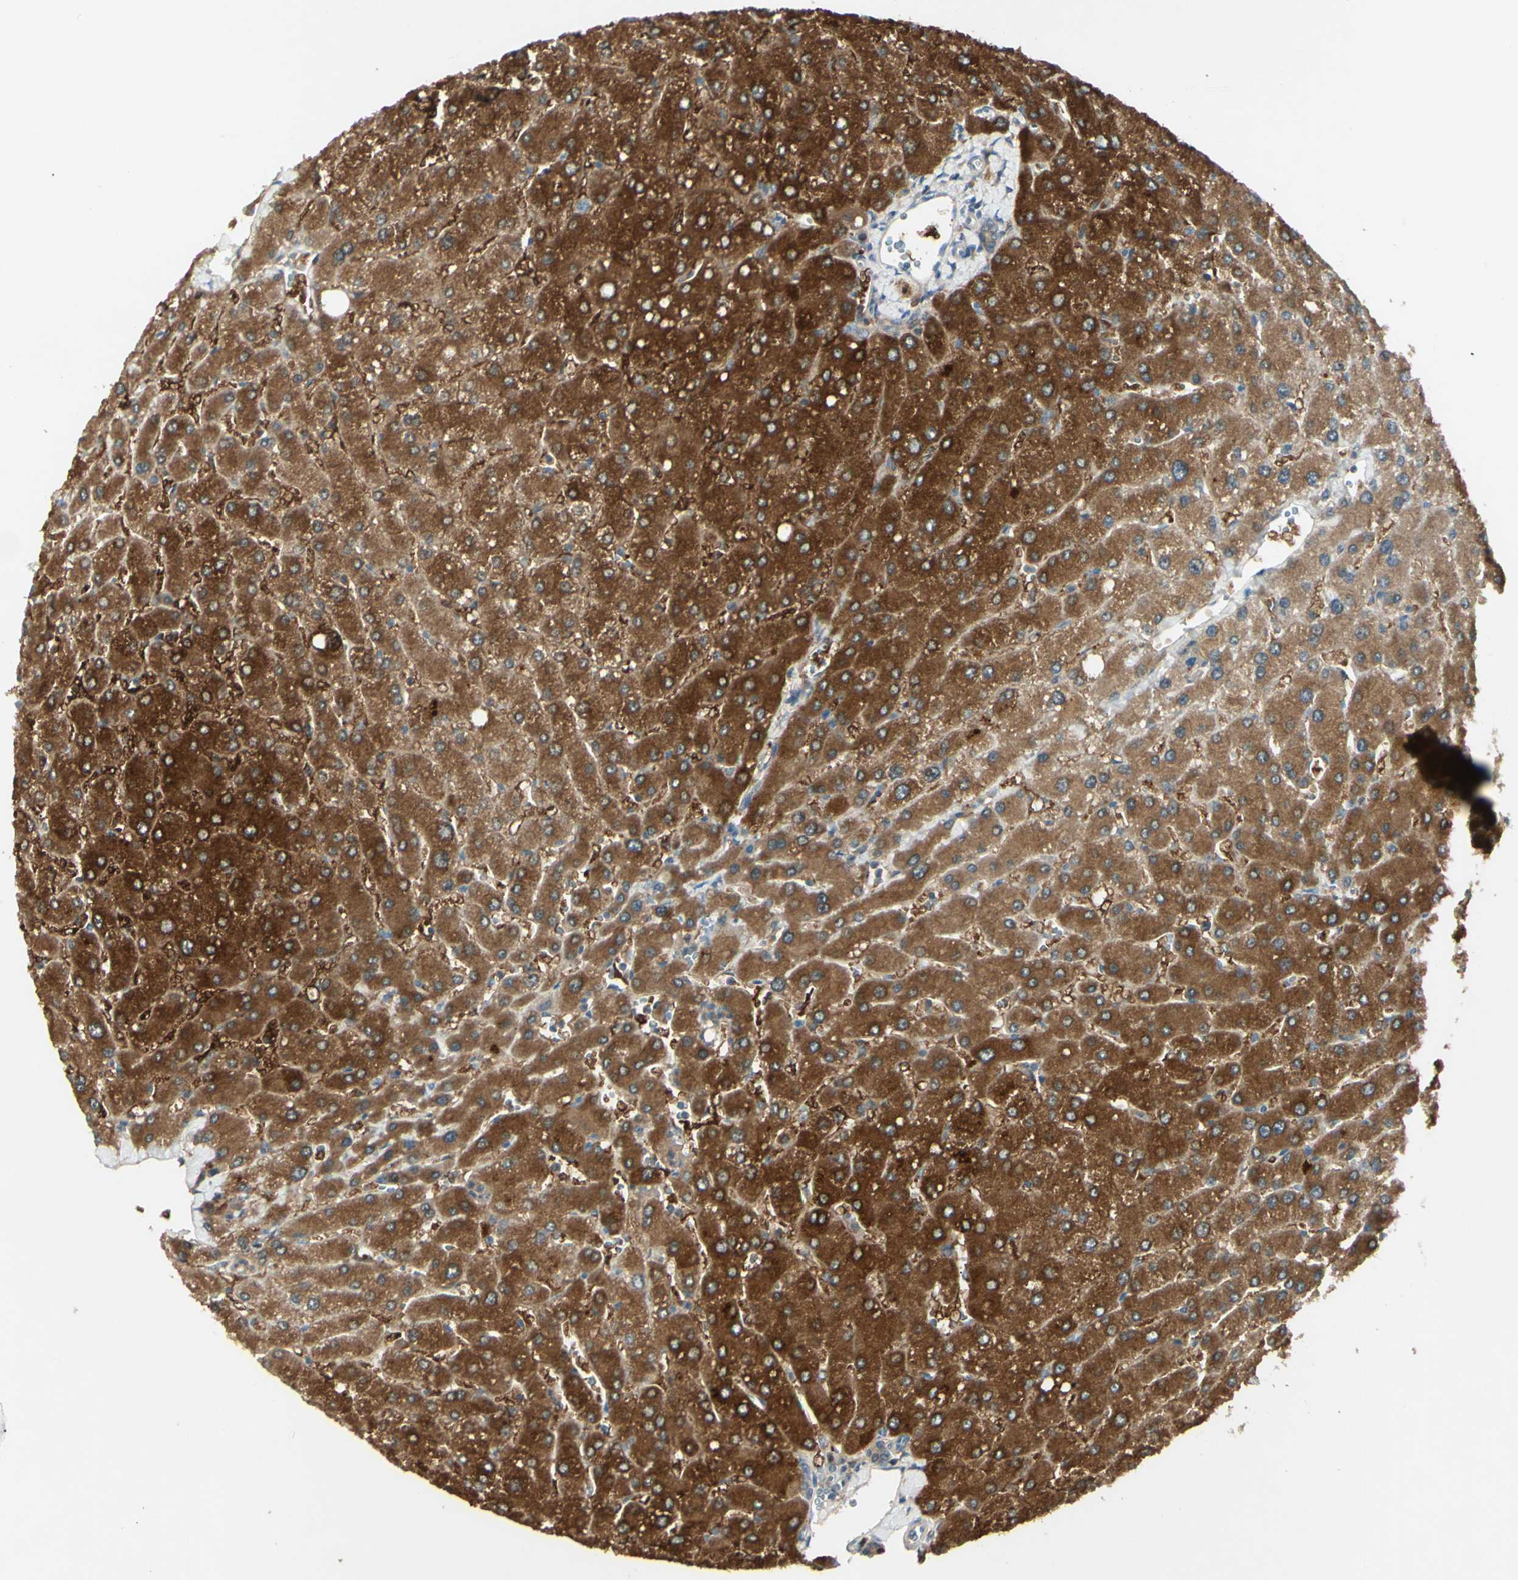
{"staining": {"intensity": "weak", "quantity": ">75%", "location": "cytoplasmic/membranous"}, "tissue": "liver", "cell_type": "Cholangiocytes", "image_type": "normal", "snomed": [{"axis": "morphology", "description": "Normal tissue, NOS"}, {"axis": "topography", "description": "Liver"}], "caption": "Protein expression analysis of unremarkable liver shows weak cytoplasmic/membranous positivity in about >75% of cholangiocytes.", "gene": "C1orf159", "patient": {"sex": "male", "age": 55}}